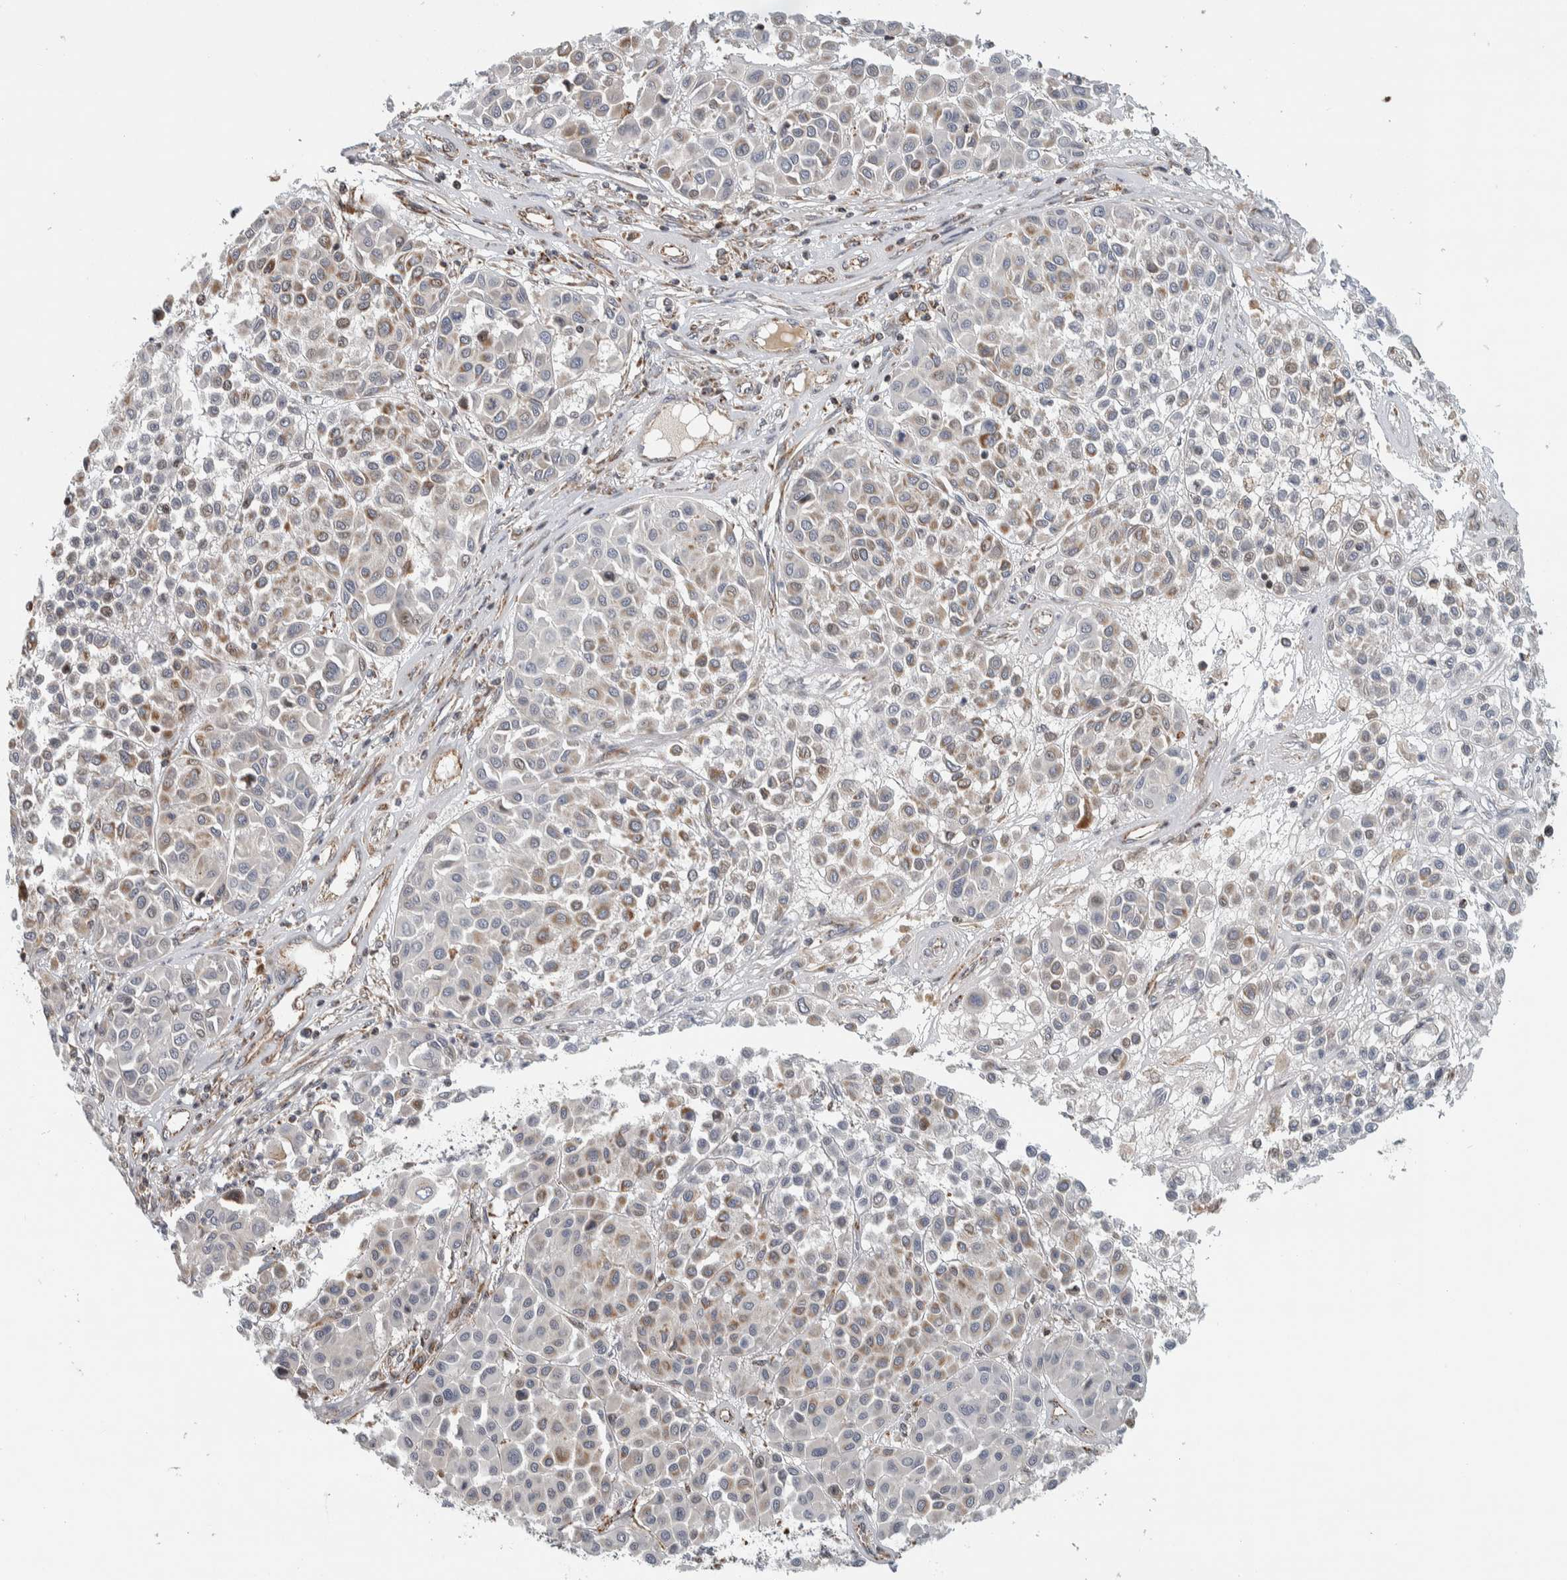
{"staining": {"intensity": "weak", "quantity": "25%-75%", "location": "cytoplasmic/membranous"}, "tissue": "melanoma", "cell_type": "Tumor cells", "image_type": "cancer", "snomed": [{"axis": "morphology", "description": "Malignant melanoma, Metastatic site"}, {"axis": "topography", "description": "Soft tissue"}], "caption": "Malignant melanoma (metastatic site) stained for a protein (brown) shows weak cytoplasmic/membranous positive expression in about 25%-75% of tumor cells.", "gene": "AFP", "patient": {"sex": "male", "age": 41}}